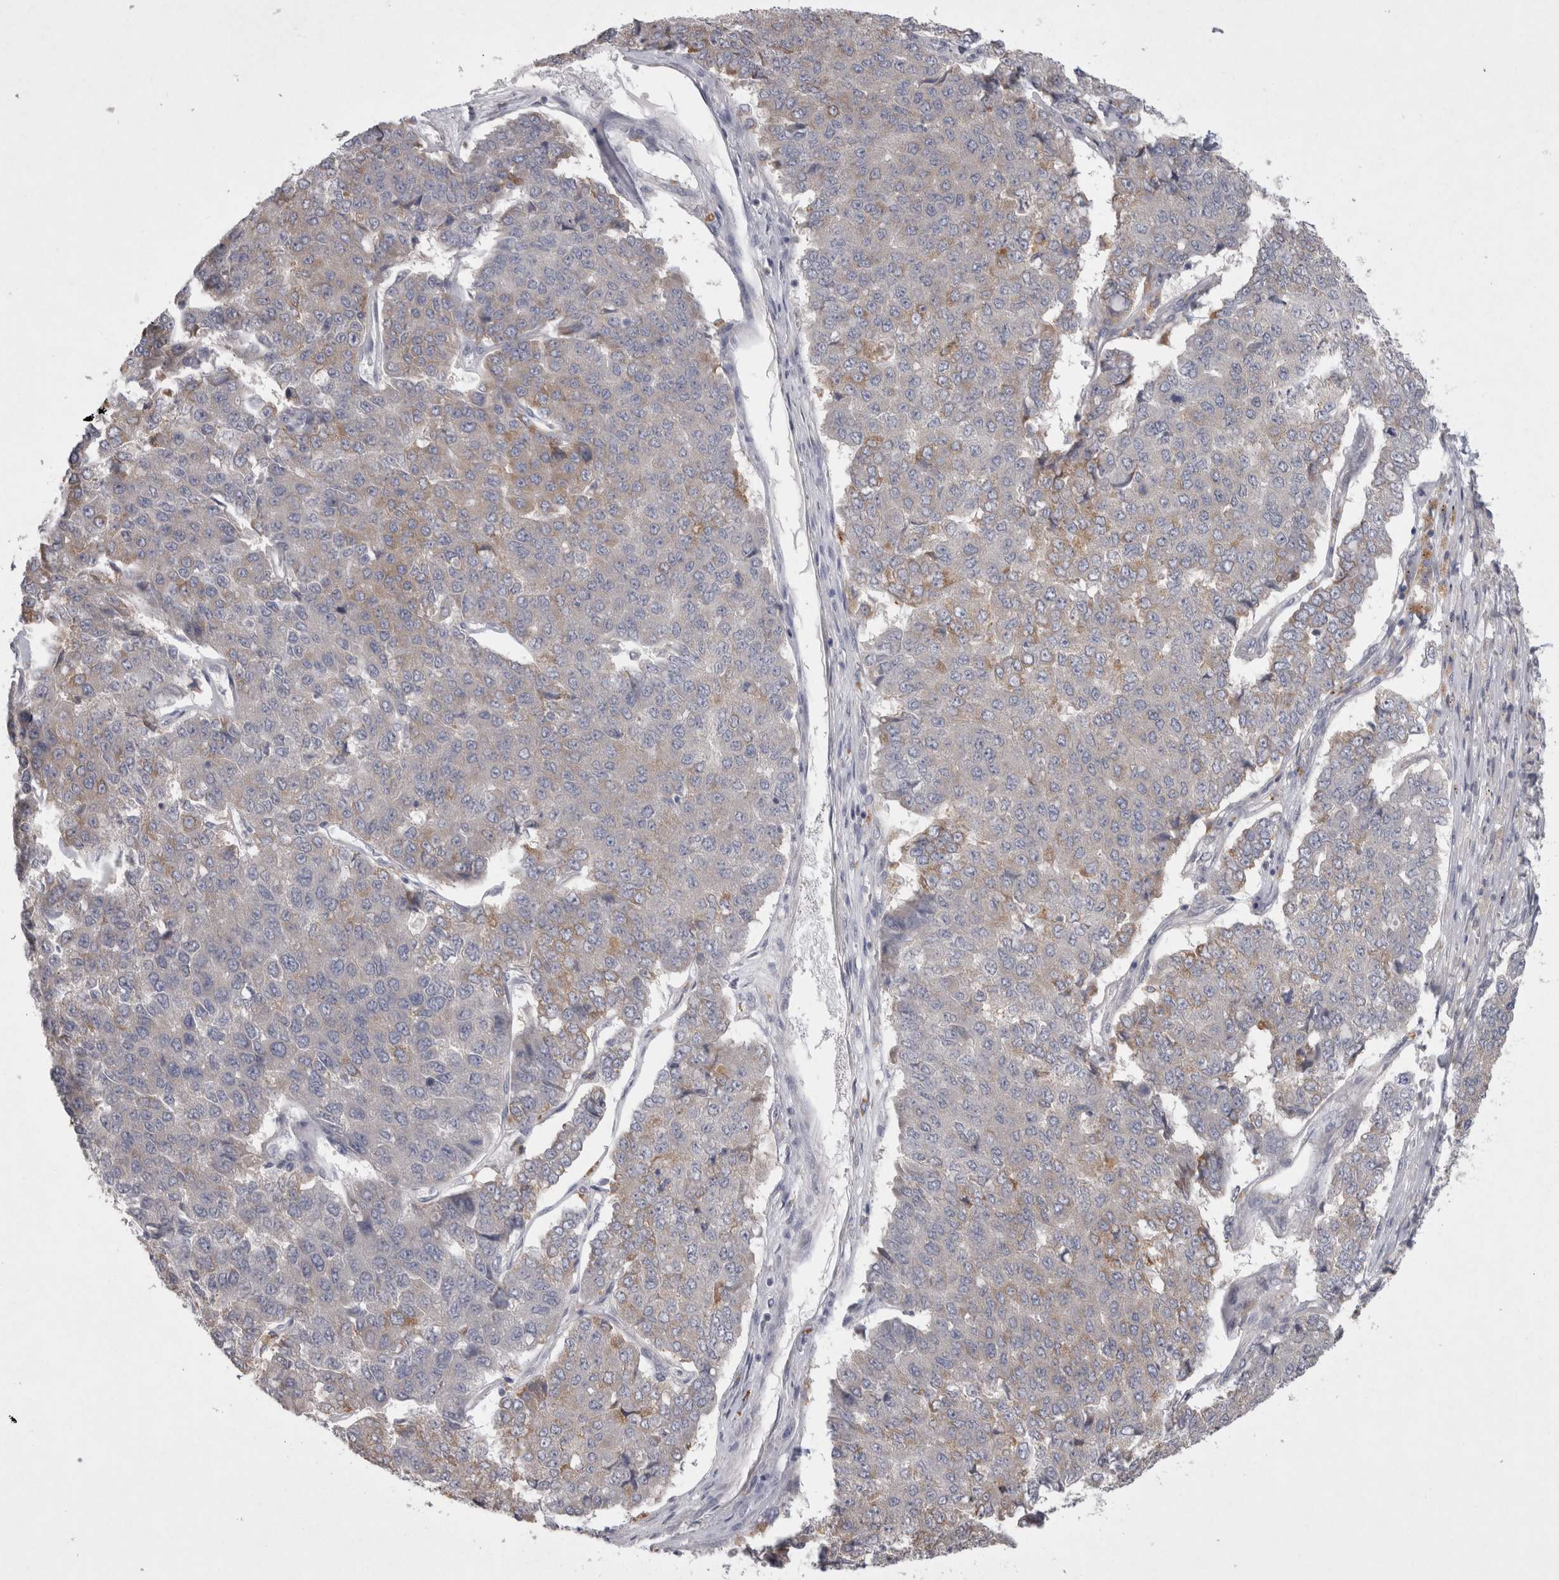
{"staining": {"intensity": "weak", "quantity": "<25%", "location": "cytoplasmic/membranous"}, "tissue": "pancreatic cancer", "cell_type": "Tumor cells", "image_type": "cancer", "snomed": [{"axis": "morphology", "description": "Adenocarcinoma, NOS"}, {"axis": "topography", "description": "Pancreas"}], "caption": "A photomicrograph of pancreatic cancer (adenocarcinoma) stained for a protein exhibits no brown staining in tumor cells.", "gene": "LRRC40", "patient": {"sex": "male", "age": 50}}